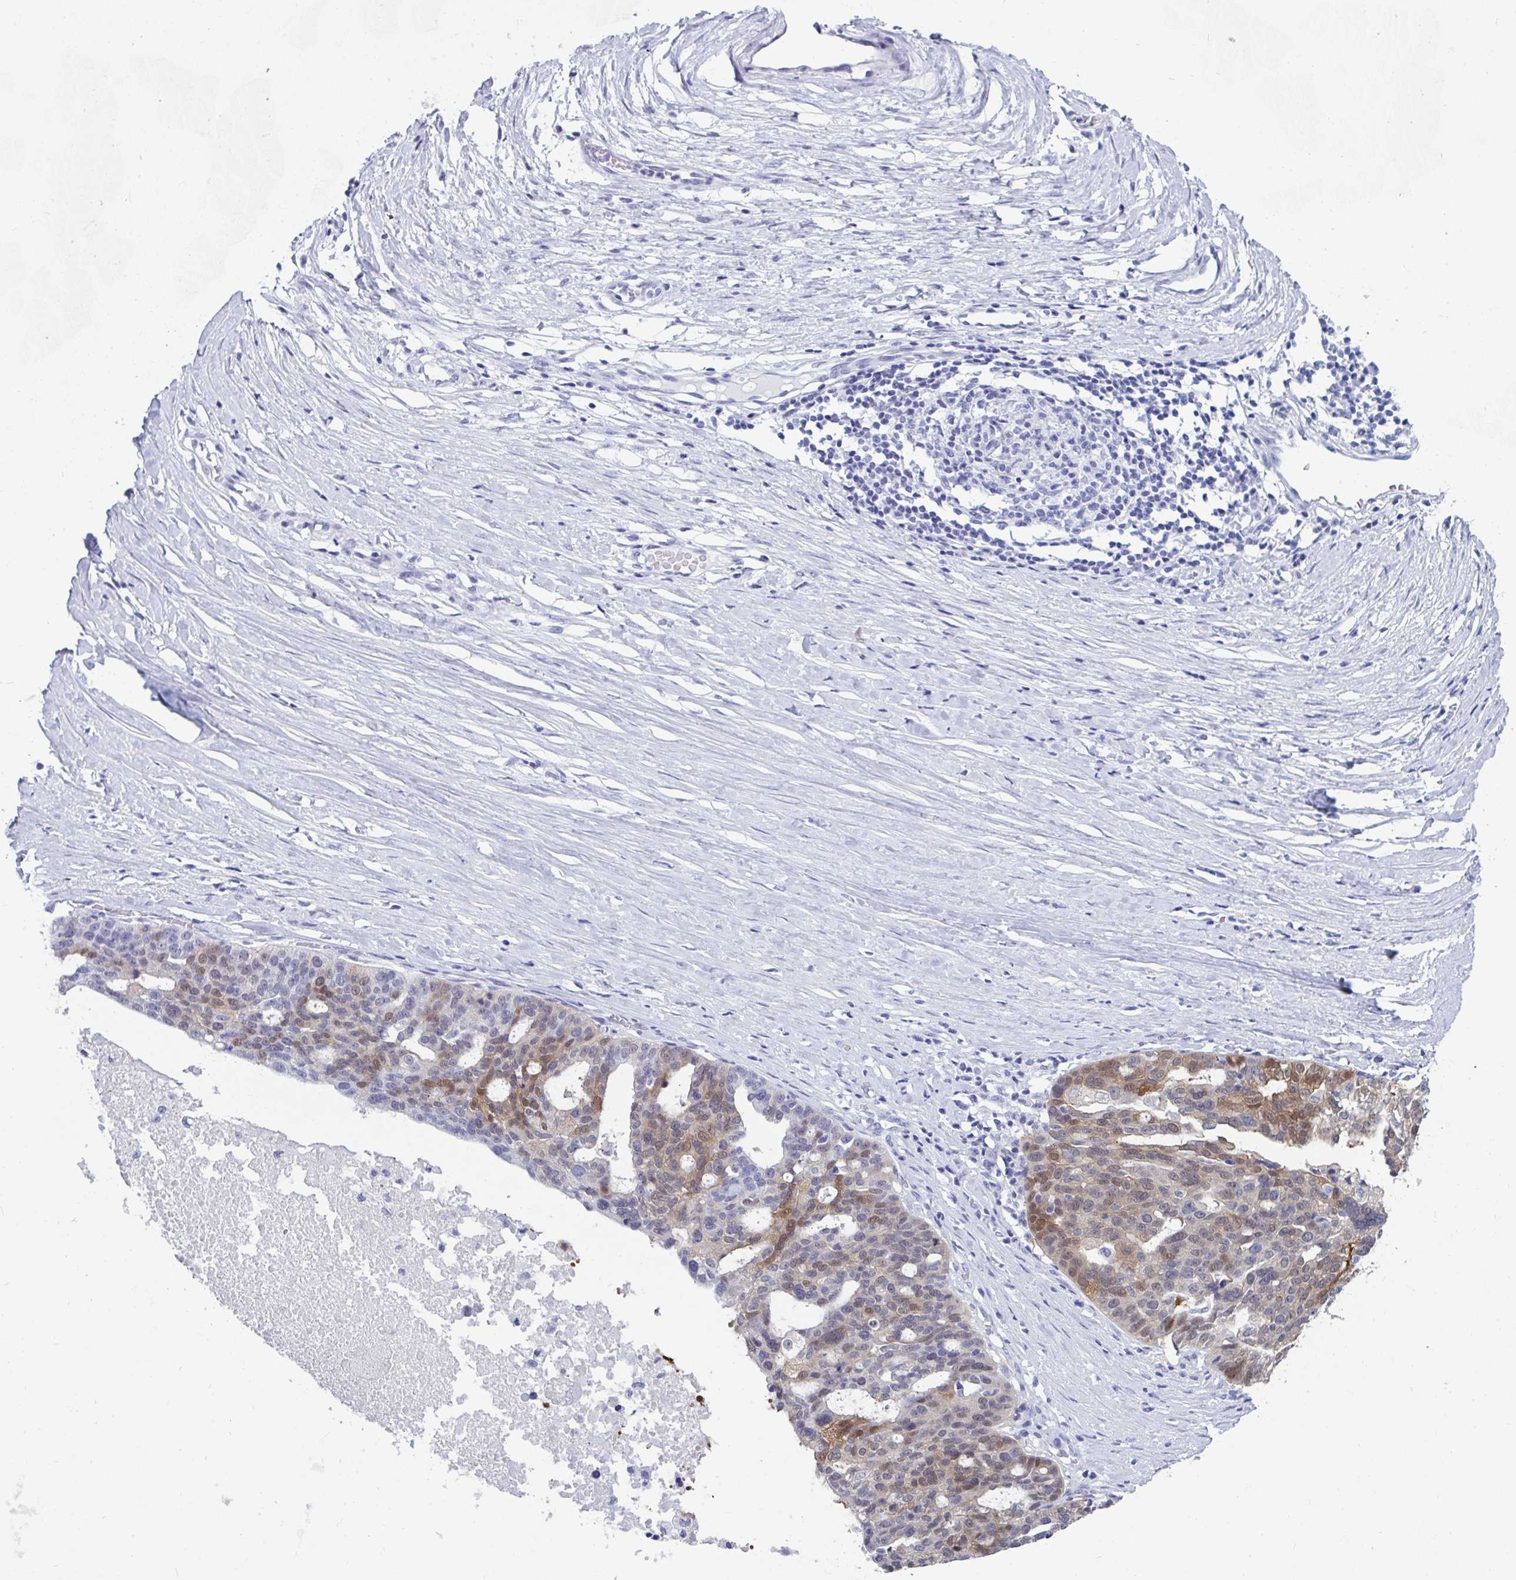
{"staining": {"intensity": "moderate", "quantity": "<25%", "location": "cytoplasmic/membranous,nuclear"}, "tissue": "ovarian cancer", "cell_type": "Tumor cells", "image_type": "cancer", "snomed": [{"axis": "morphology", "description": "Cystadenocarcinoma, serous, NOS"}, {"axis": "topography", "description": "Ovary"}], "caption": "This image reveals immunohistochemistry staining of human ovarian cancer (serous cystadenocarcinoma), with low moderate cytoplasmic/membranous and nuclear expression in approximately <25% of tumor cells.", "gene": "GKN2", "patient": {"sex": "female", "age": 59}}